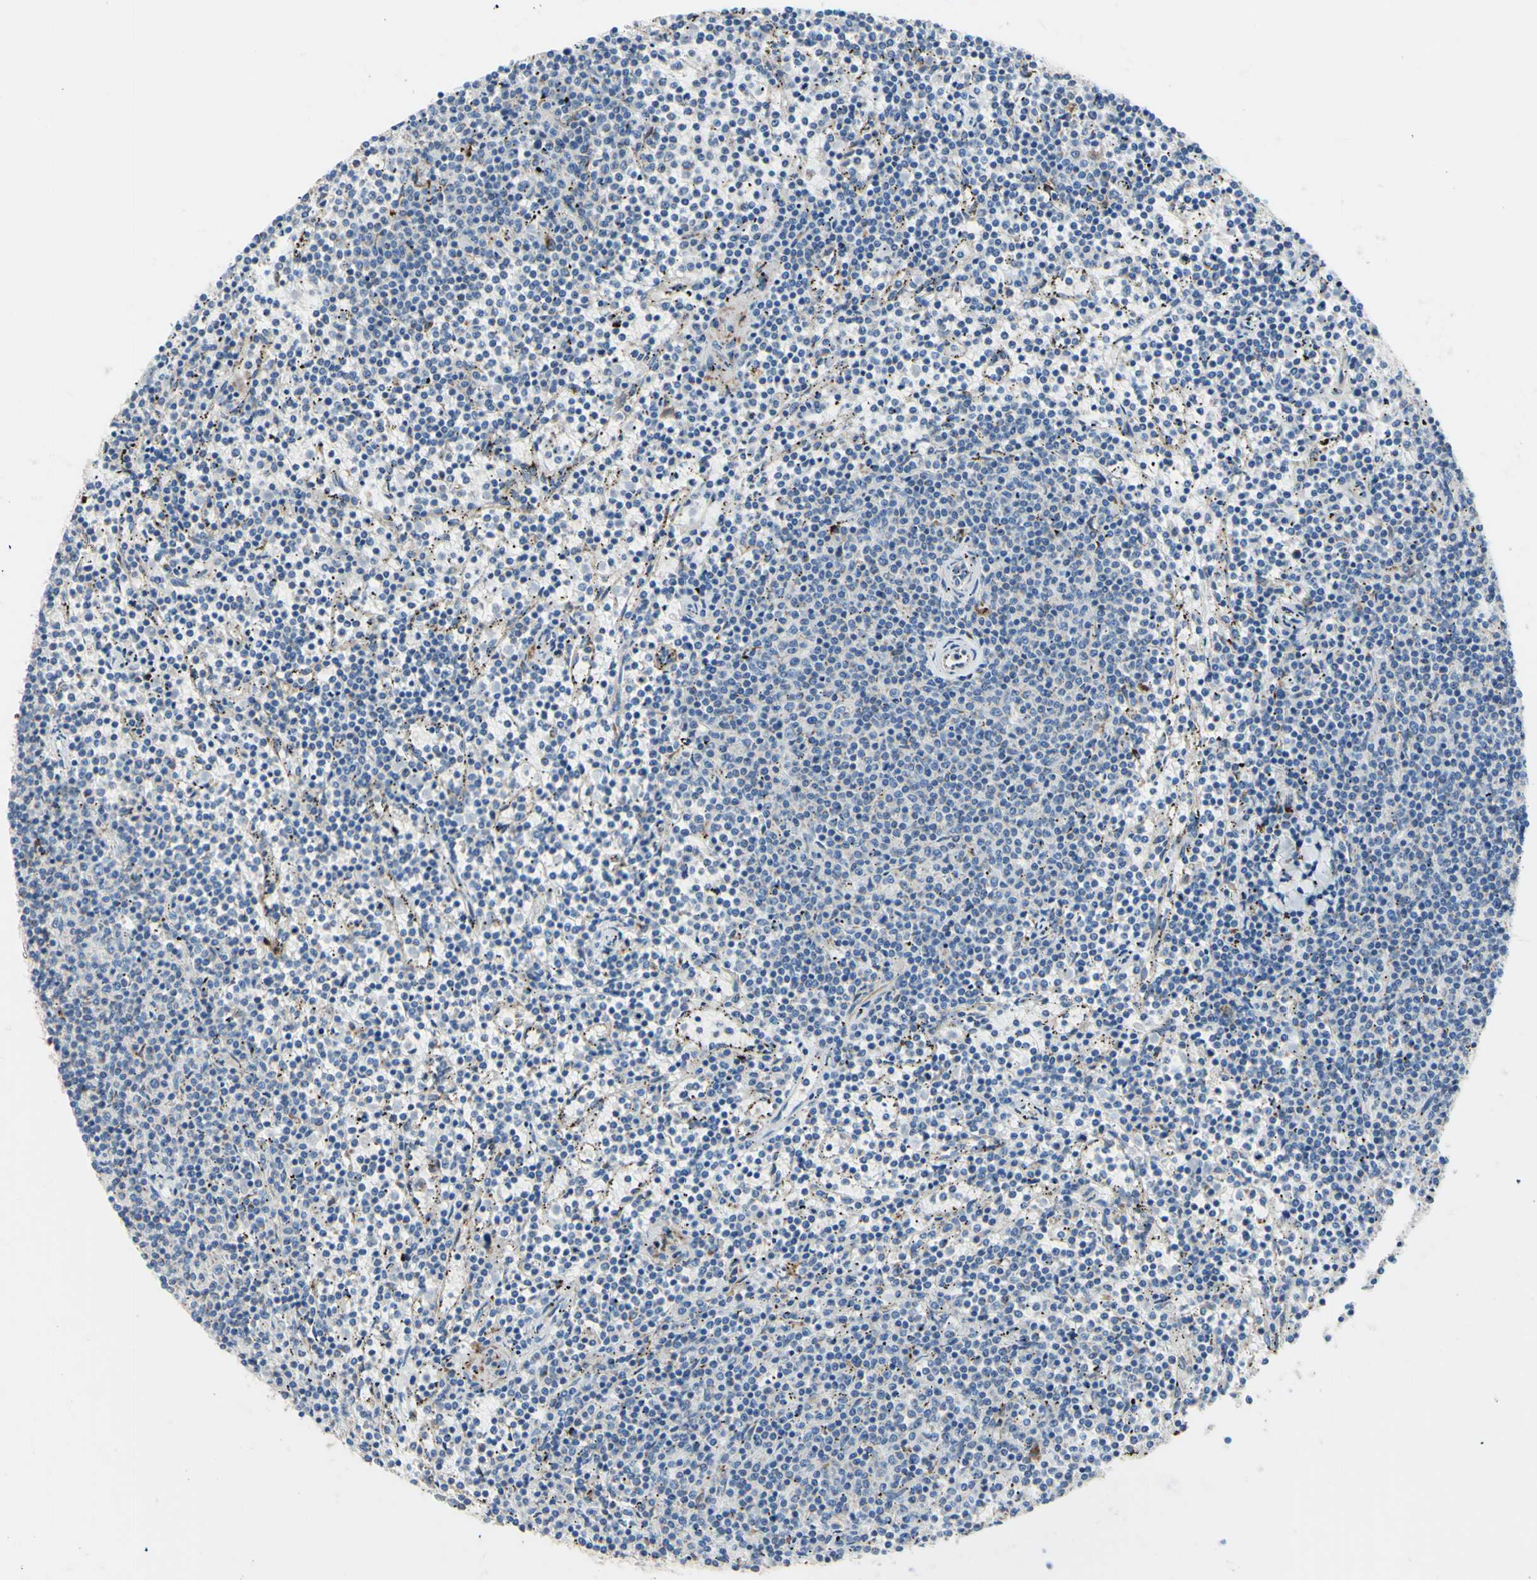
{"staining": {"intensity": "weak", "quantity": "<25%", "location": "cytoplasmic/membranous"}, "tissue": "lymphoma", "cell_type": "Tumor cells", "image_type": "cancer", "snomed": [{"axis": "morphology", "description": "Malignant lymphoma, non-Hodgkin's type, Low grade"}, {"axis": "topography", "description": "Spleen"}], "caption": "Low-grade malignant lymphoma, non-Hodgkin's type was stained to show a protein in brown. There is no significant staining in tumor cells.", "gene": "GALNT2", "patient": {"sex": "female", "age": 50}}